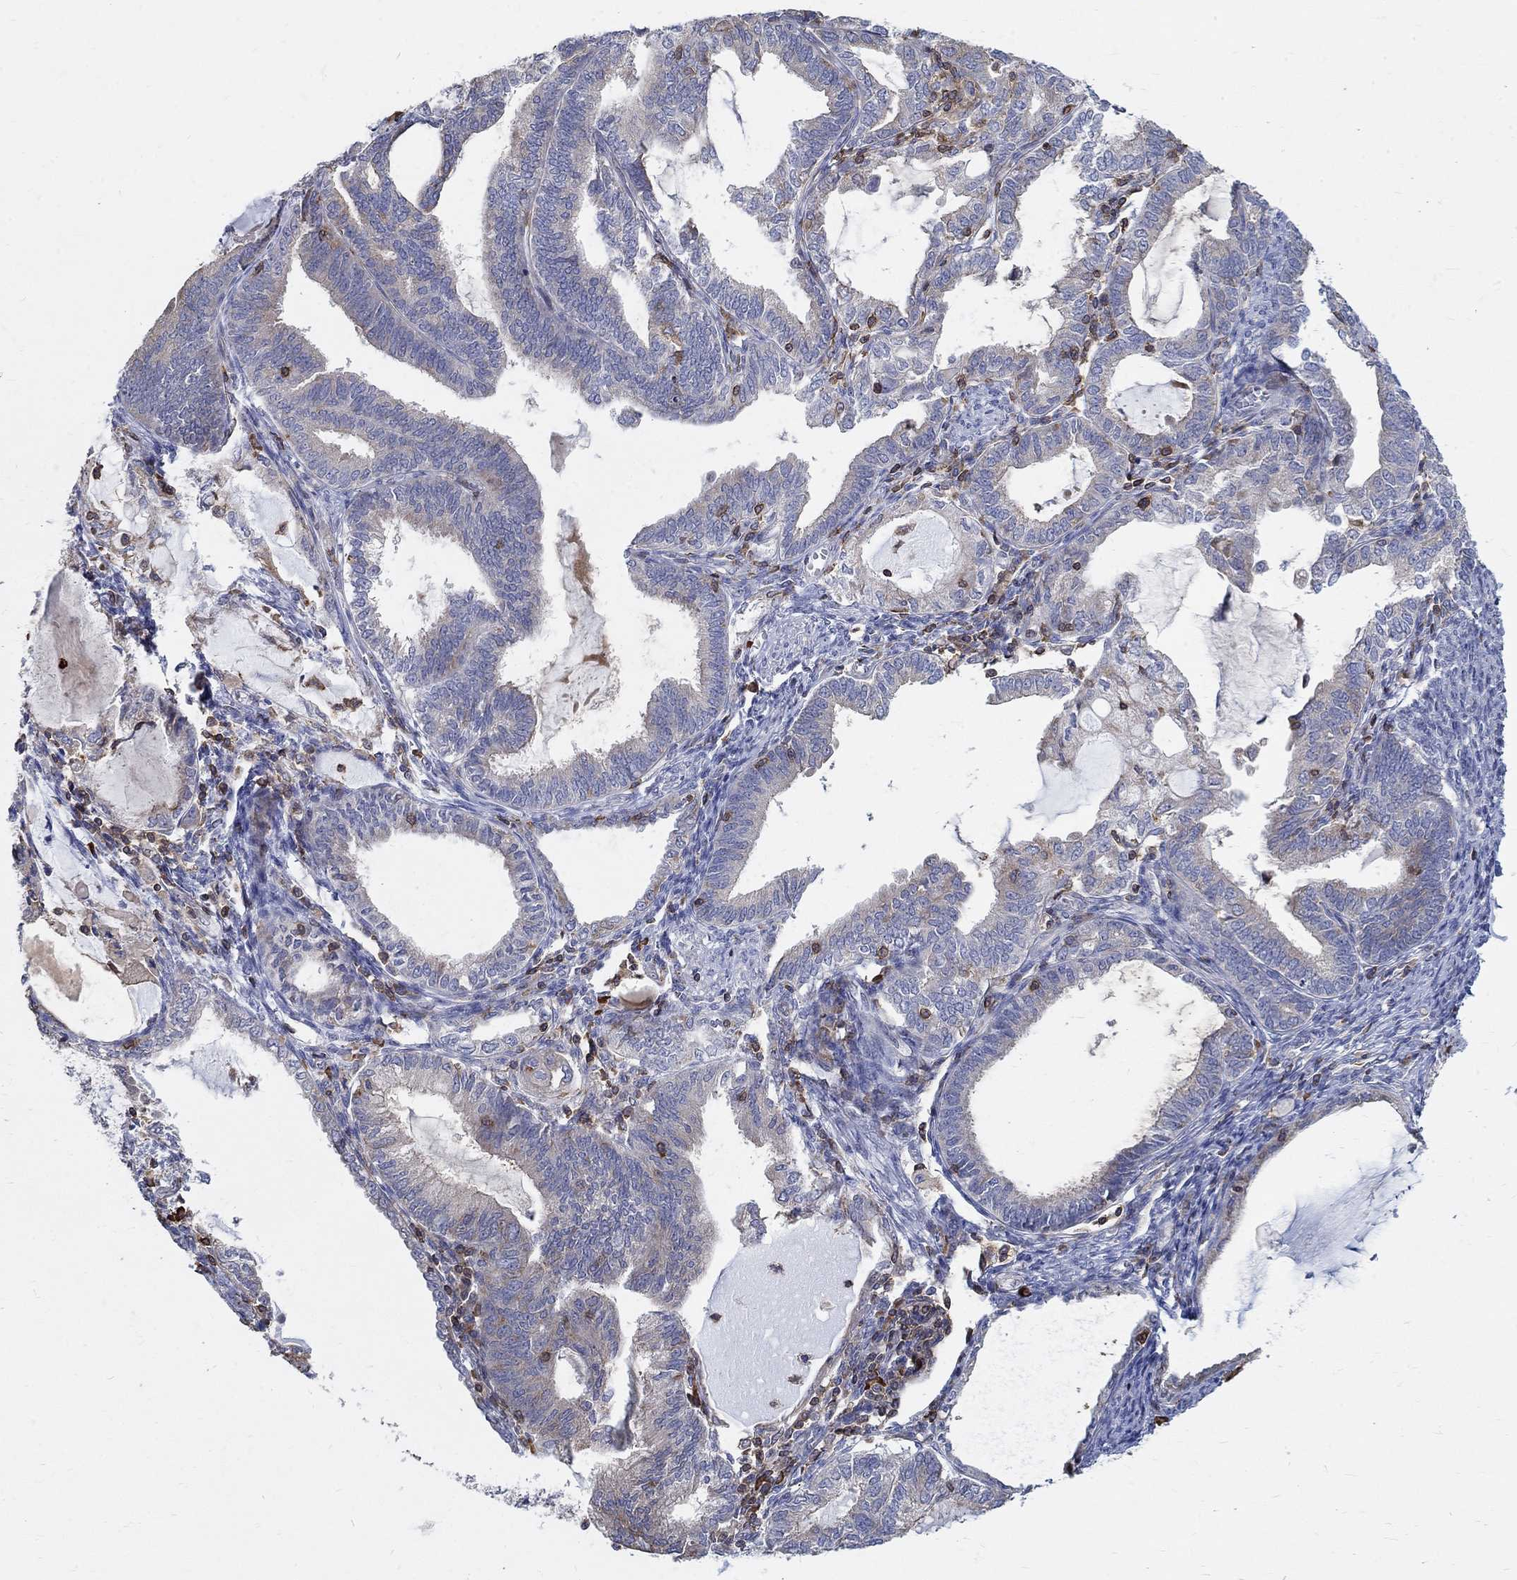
{"staining": {"intensity": "negative", "quantity": "none", "location": "none"}, "tissue": "endometrial cancer", "cell_type": "Tumor cells", "image_type": "cancer", "snomed": [{"axis": "morphology", "description": "Adenocarcinoma, NOS"}, {"axis": "topography", "description": "Endometrium"}], "caption": "Tumor cells are negative for brown protein staining in adenocarcinoma (endometrial). (Brightfield microscopy of DAB IHC at high magnification).", "gene": "AGAP2", "patient": {"sex": "female", "age": 86}}